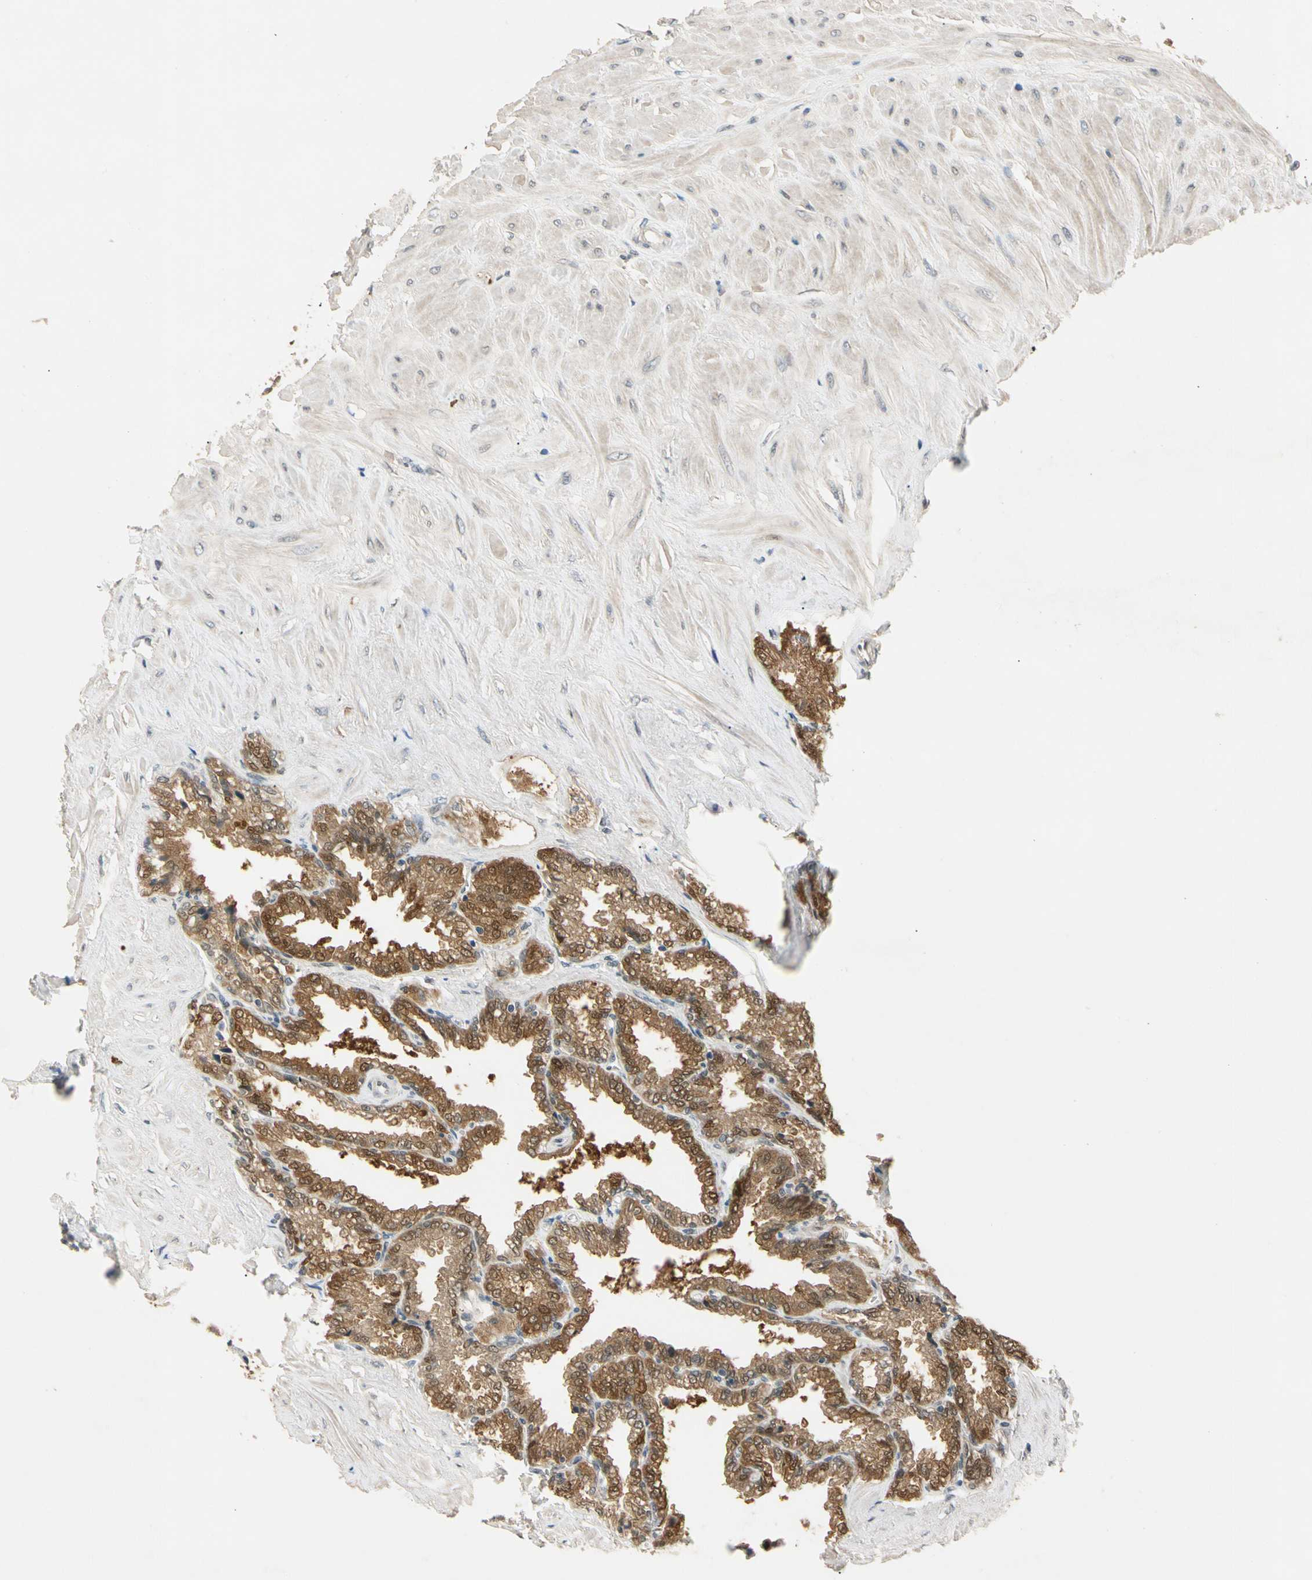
{"staining": {"intensity": "strong", "quantity": ">75%", "location": "cytoplasmic/membranous,nuclear"}, "tissue": "seminal vesicle", "cell_type": "Glandular cells", "image_type": "normal", "snomed": [{"axis": "morphology", "description": "Normal tissue, NOS"}, {"axis": "topography", "description": "Seminal veicle"}], "caption": "IHC of unremarkable seminal vesicle demonstrates high levels of strong cytoplasmic/membranous,nuclear expression in about >75% of glandular cells. Immunohistochemistry (ihc) stains the protein in brown and the nuclei are stained blue.", "gene": "RIOX2", "patient": {"sex": "male", "age": 46}}